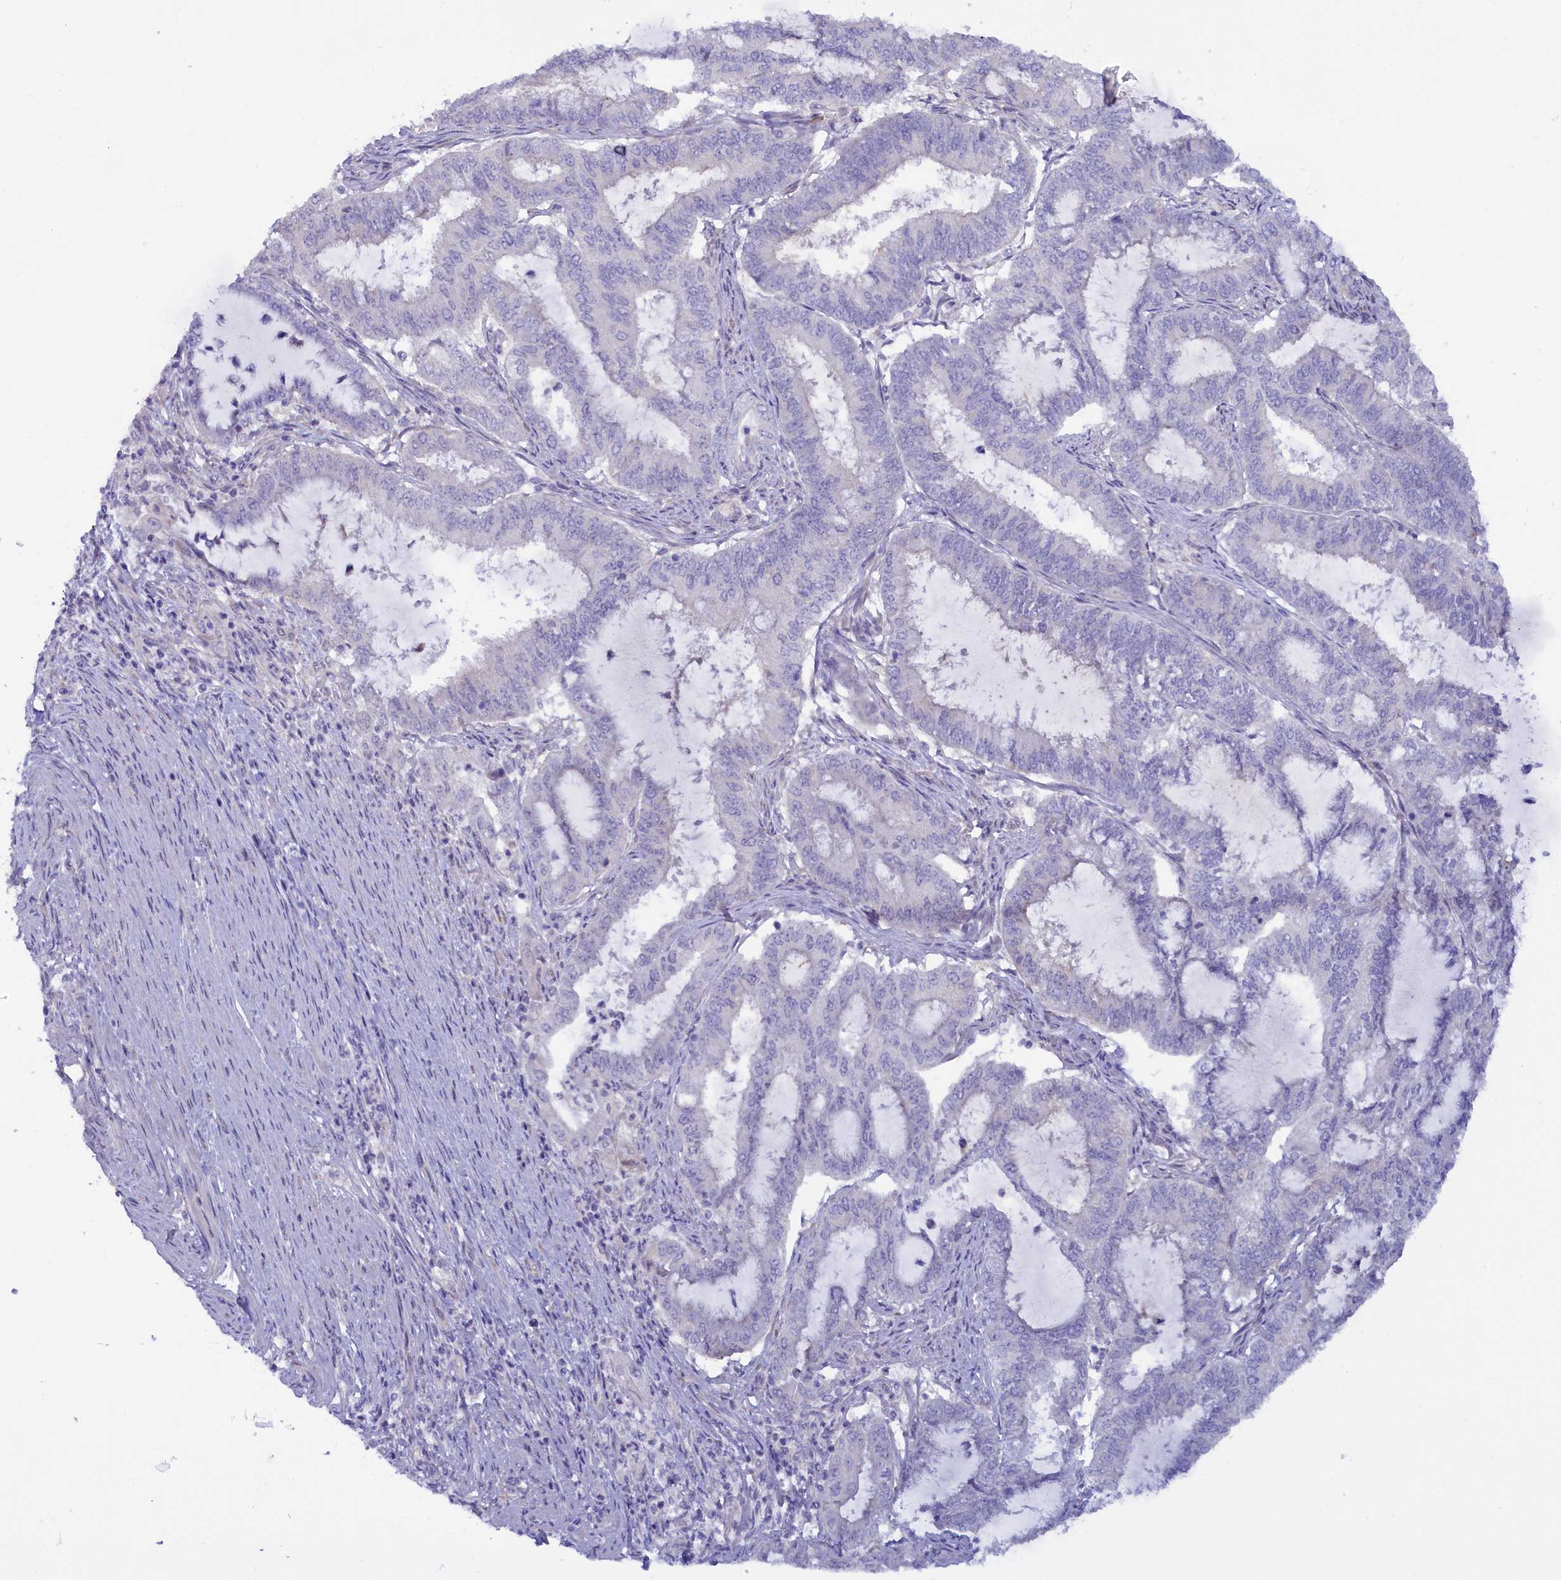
{"staining": {"intensity": "negative", "quantity": "none", "location": "none"}, "tissue": "endometrial cancer", "cell_type": "Tumor cells", "image_type": "cancer", "snomed": [{"axis": "morphology", "description": "Adenocarcinoma, NOS"}, {"axis": "topography", "description": "Endometrium"}], "caption": "IHC micrograph of neoplastic tissue: endometrial adenocarcinoma stained with DAB displays no significant protein expression in tumor cells.", "gene": "ZSWIM4", "patient": {"sex": "female", "age": 51}}